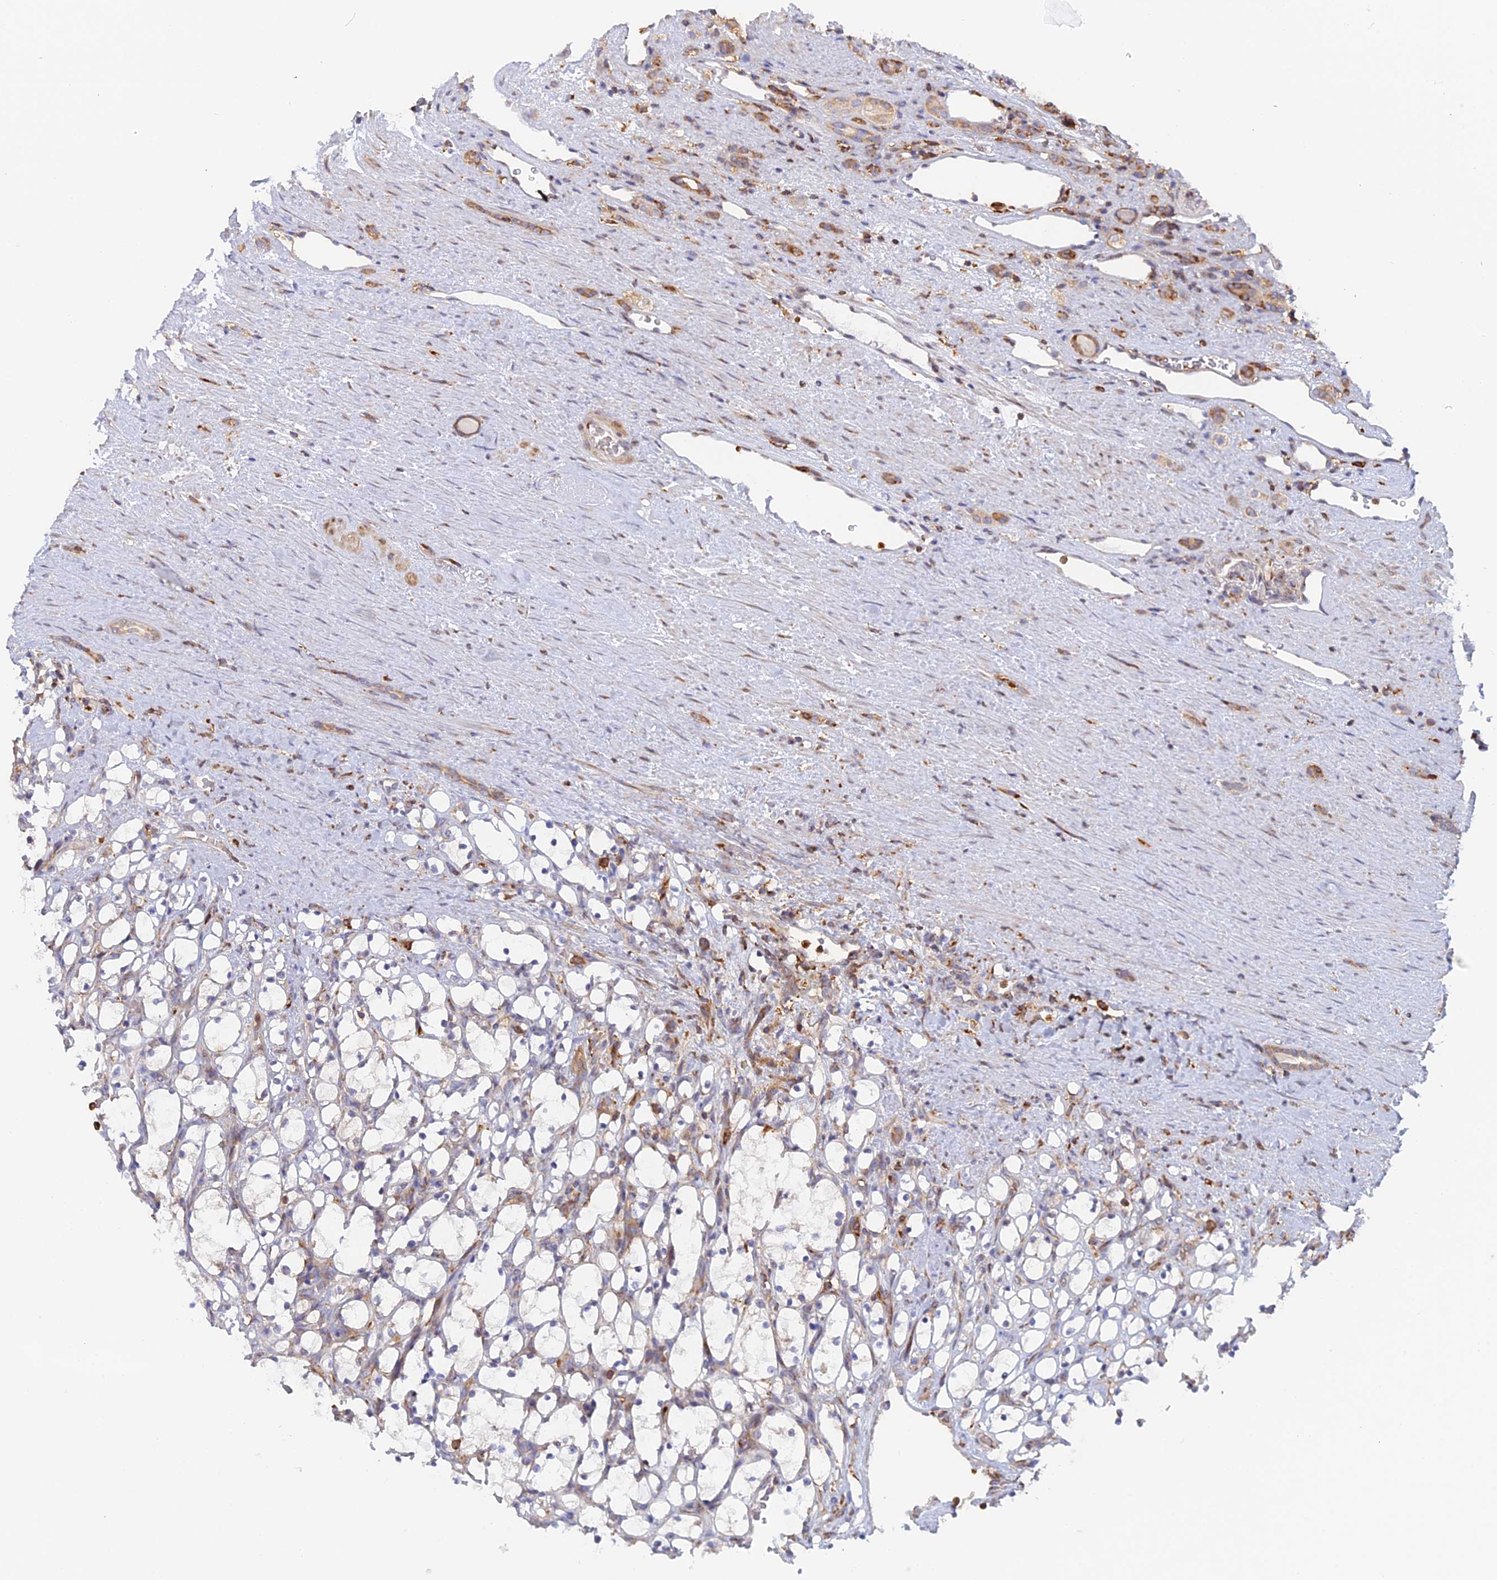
{"staining": {"intensity": "weak", "quantity": "<25%", "location": "cytoplasmic/membranous"}, "tissue": "renal cancer", "cell_type": "Tumor cells", "image_type": "cancer", "snomed": [{"axis": "morphology", "description": "Adenocarcinoma, NOS"}, {"axis": "topography", "description": "Kidney"}], "caption": "The micrograph reveals no staining of tumor cells in renal cancer (adenocarcinoma).", "gene": "GMIP", "patient": {"sex": "female", "age": 69}}